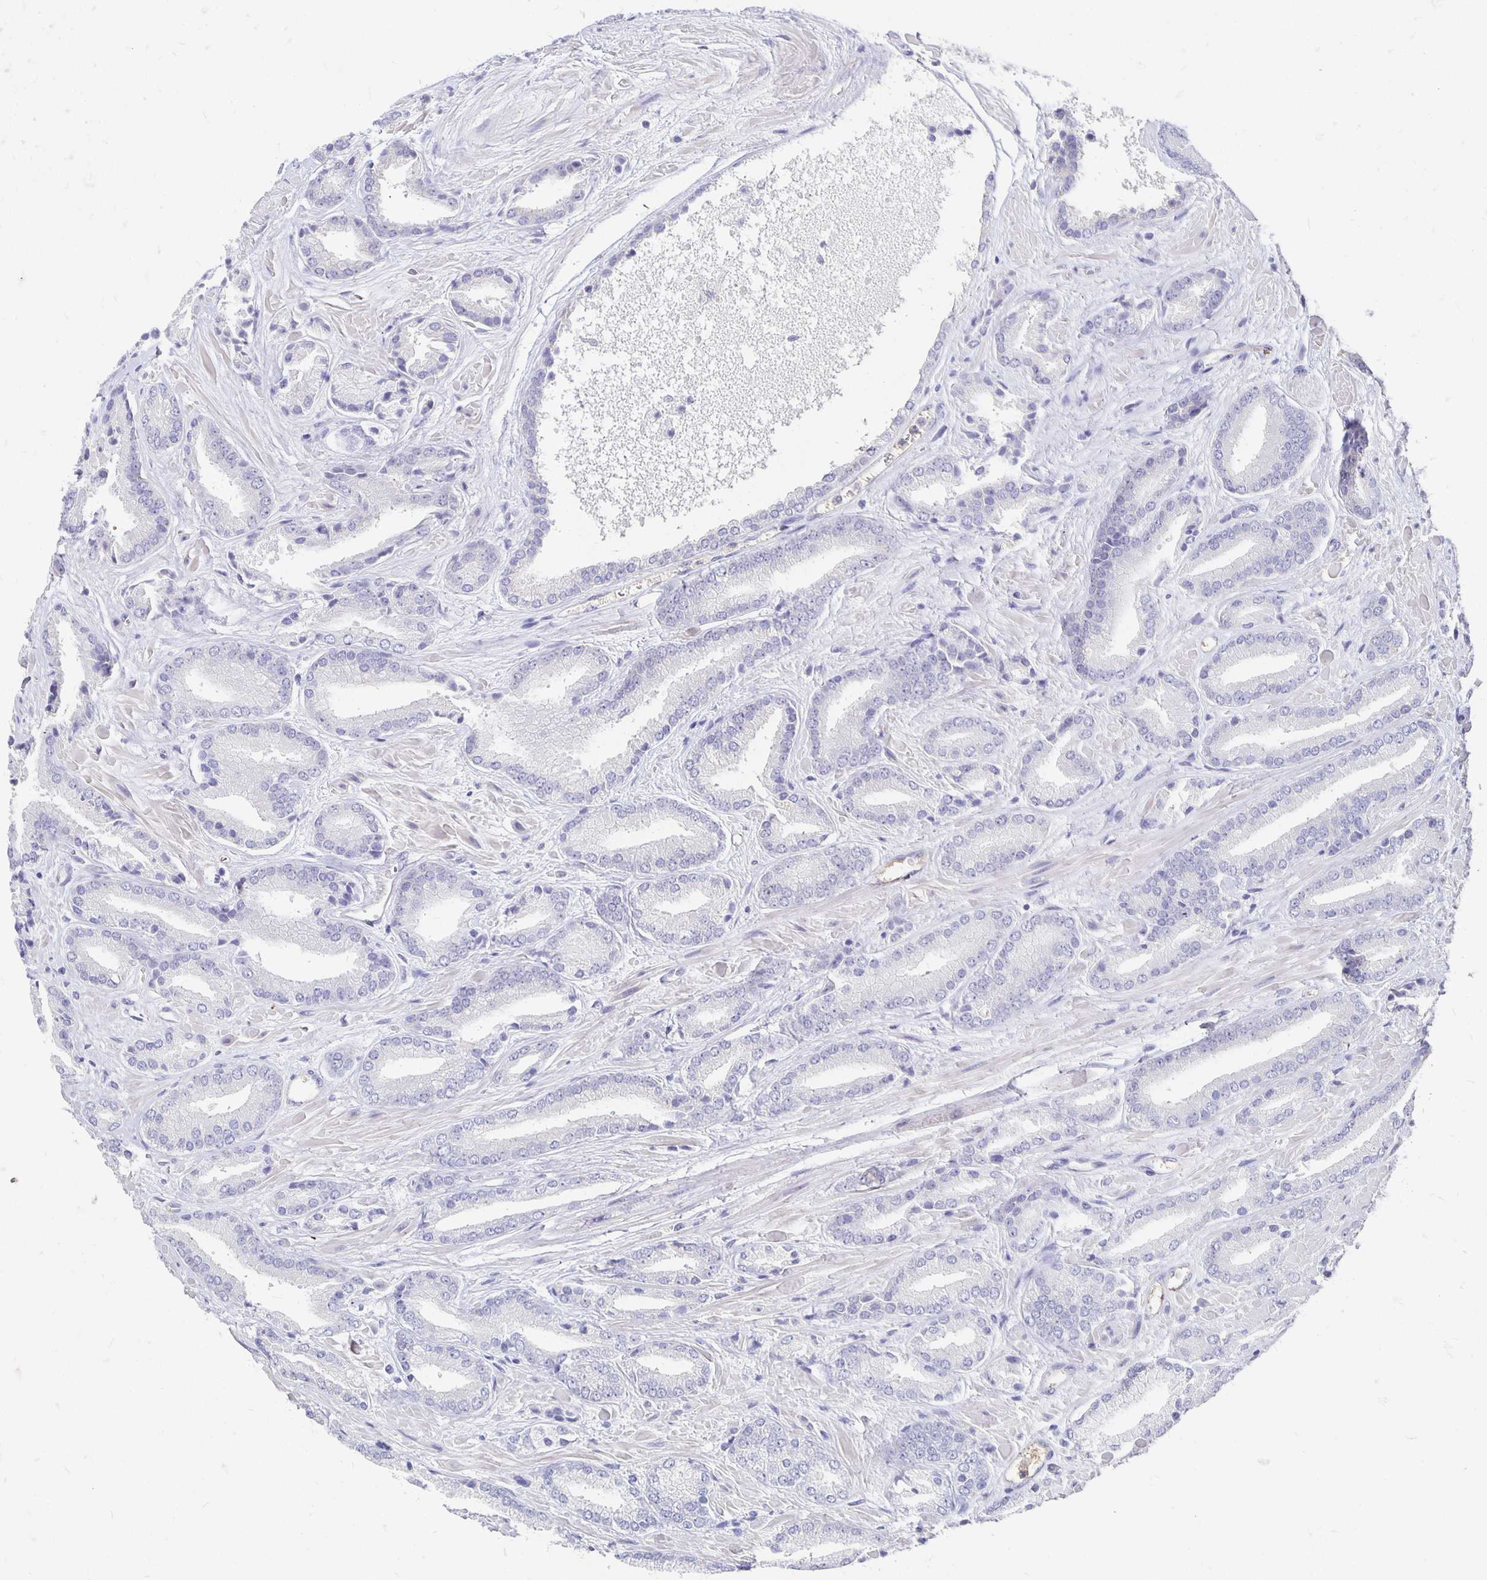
{"staining": {"intensity": "negative", "quantity": "none", "location": "none"}, "tissue": "prostate cancer", "cell_type": "Tumor cells", "image_type": "cancer", "snomed": [{"axis": "morphology", "description": "Adenocarcinoma, High grade"}, {"axis": "topography", "description": "Prostate"}], "caption": "This is a image of IHC staining of prostate cancer (high-grade adenocarcinoma), which shows no staining in tumor cells.", "gene": "APOB", "patient": {"sex": "male", "age": 56}}